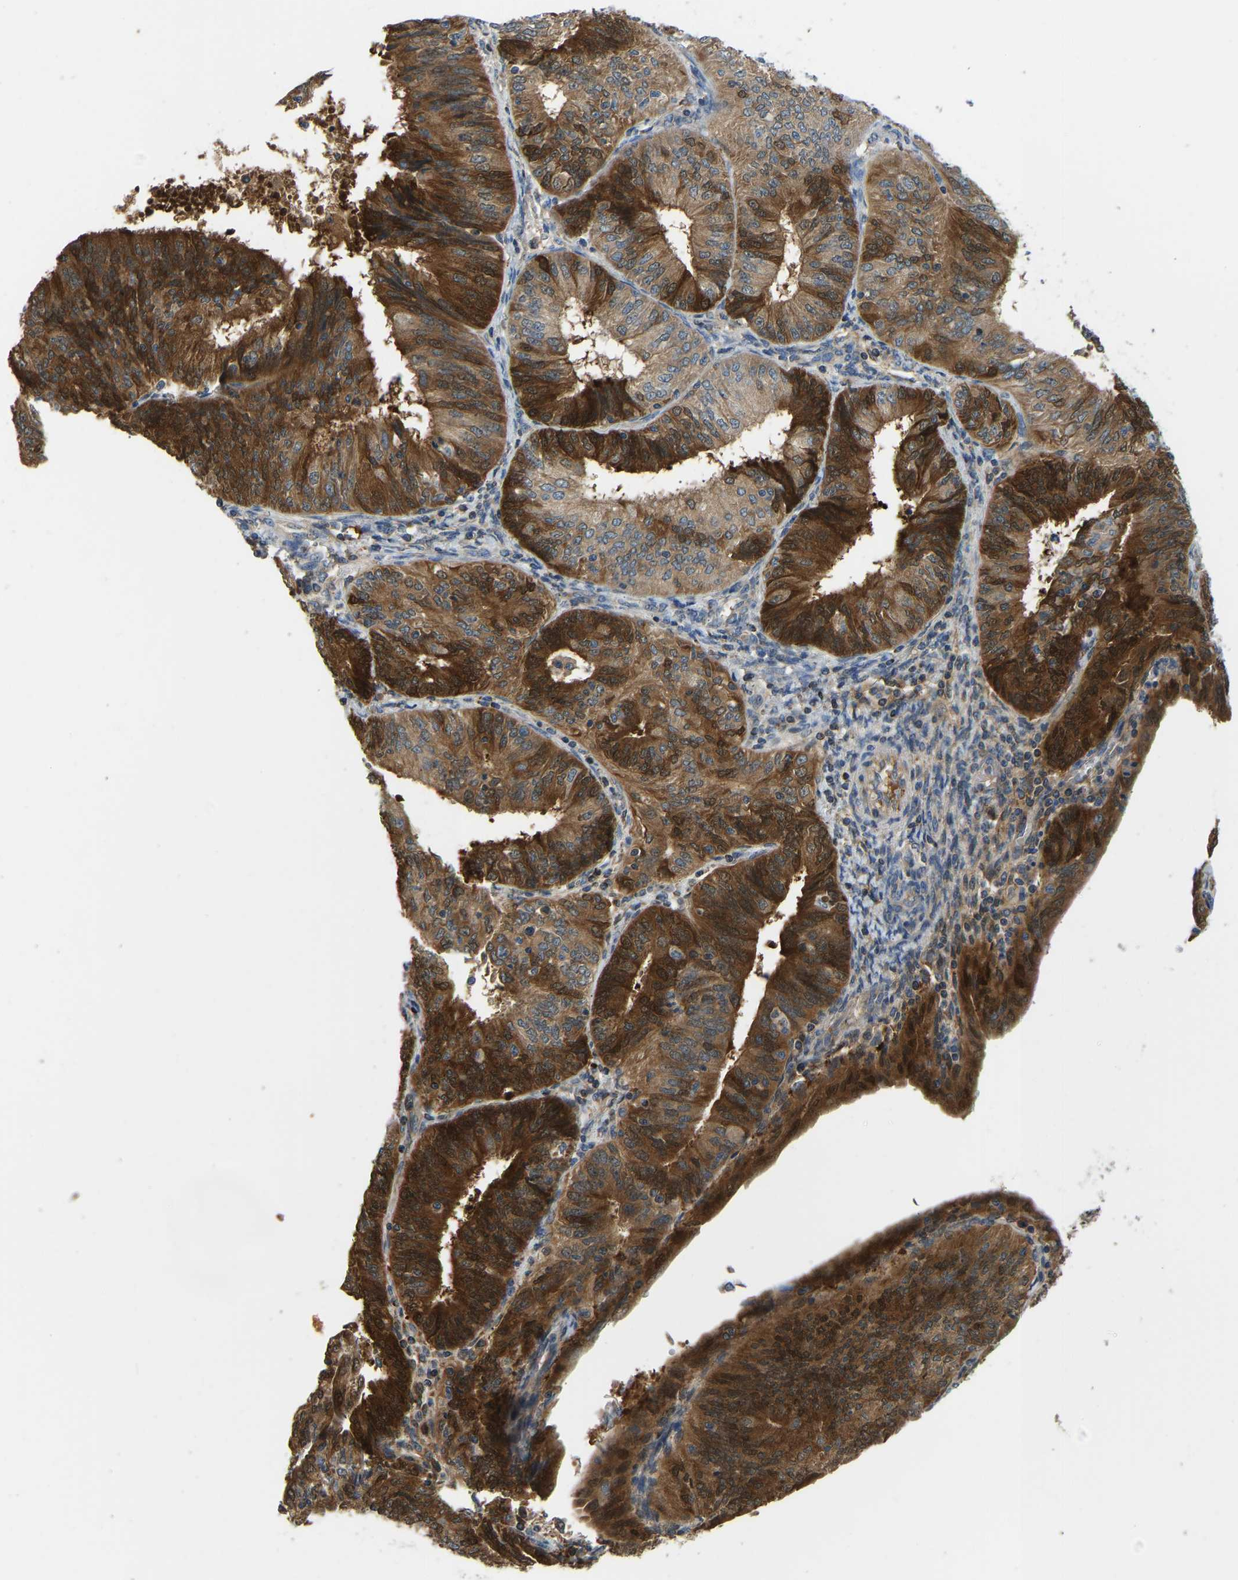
{"staining": {"intensity": "strong", "quantity": ">75%", "location": "cytoplasmic/membranous"}, "tissue": "endometrial cancer", "cell_type": "Tumor cells", "image_type": "cancer", "snomed": [{"axis": "morphology", "description": "Adenocarcinoma, NOS"}, {"axis": "topography", "description": "Endometrium"}], "caption": "This is a photomicrograph of IHC staining of adenocarcinoma (endometrial), which shows strong positivity in the cytoplasmic/membranous of tumor cells.", "gene": "RBP1", "patient": {"sex": "female", "age": 58}}